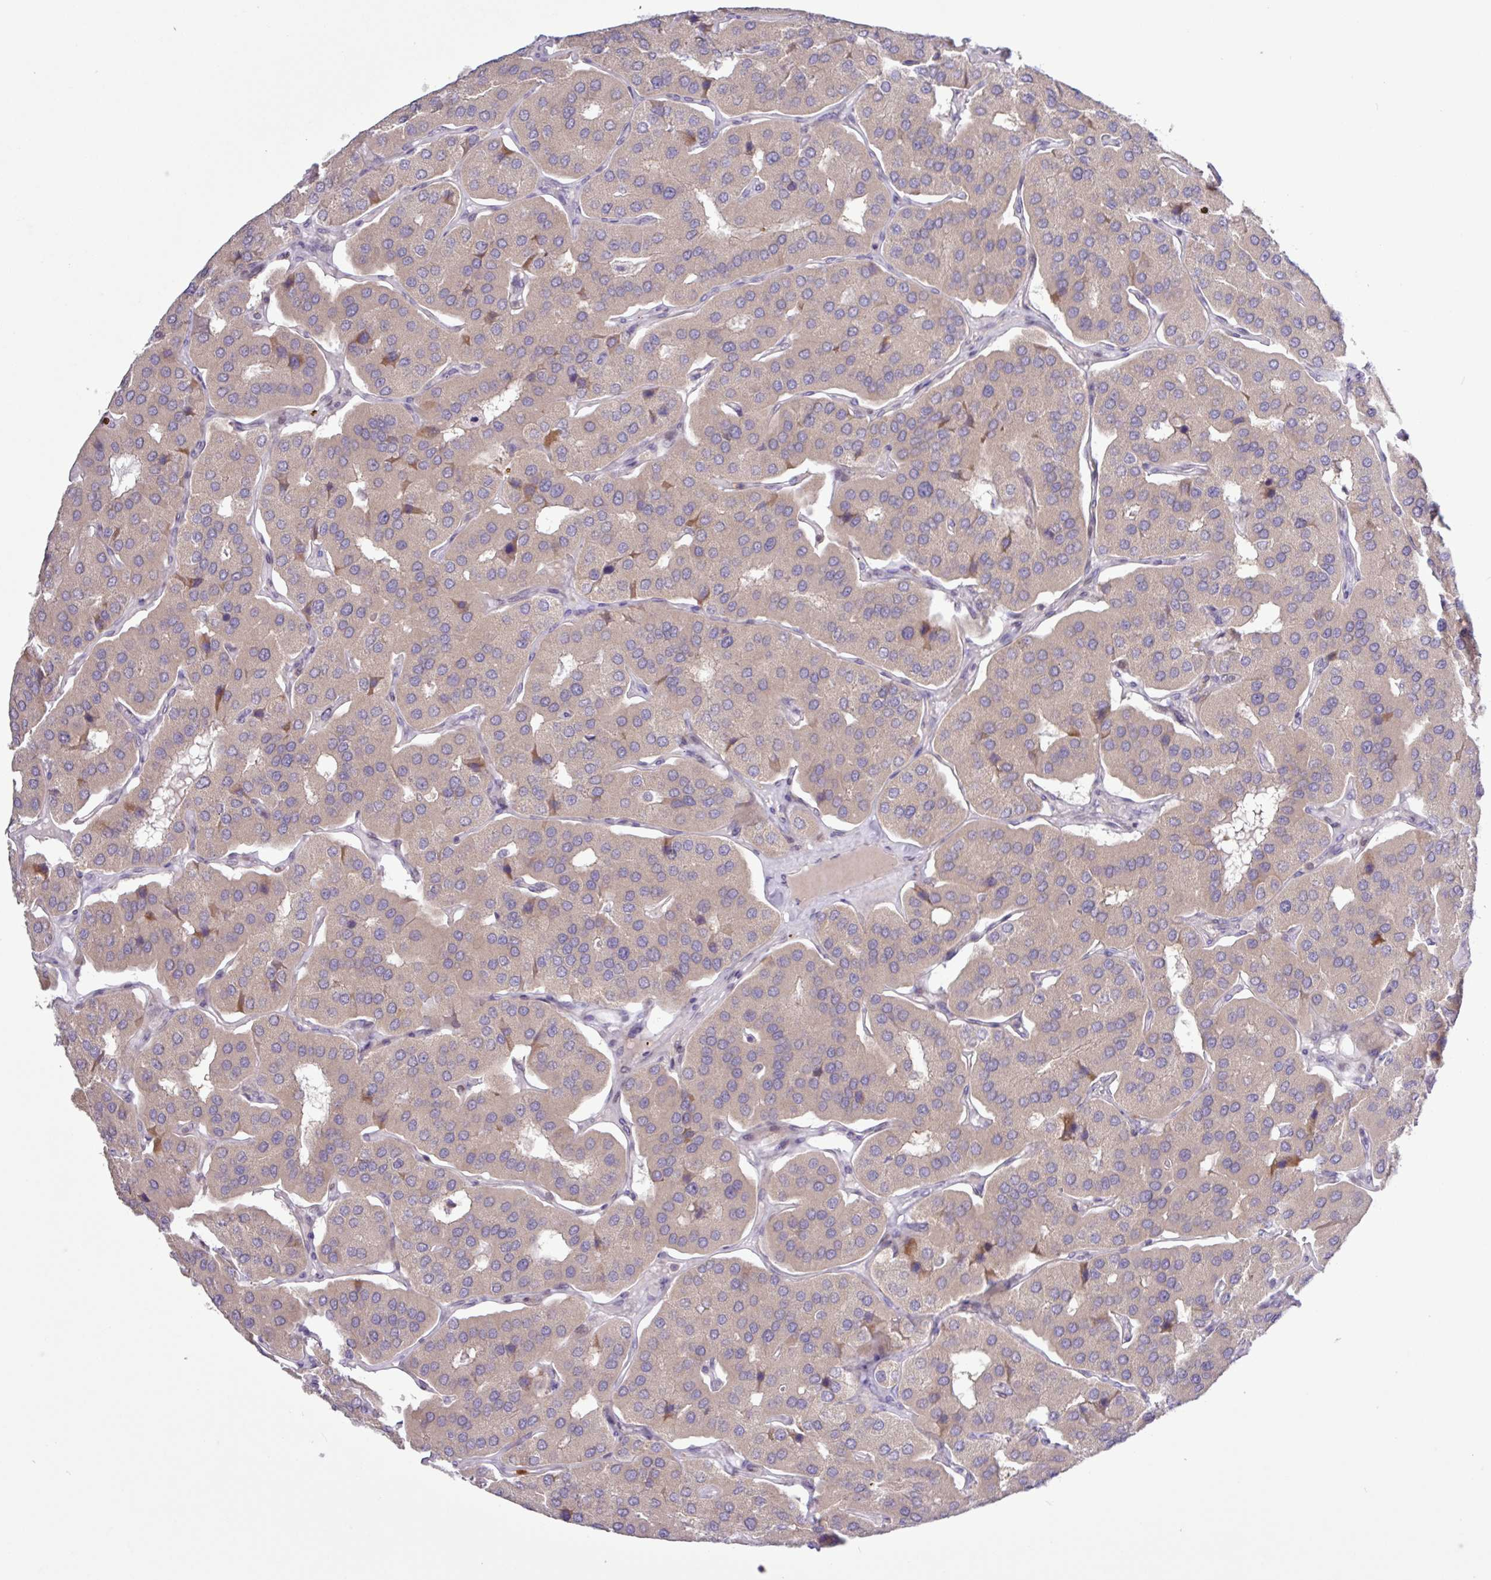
{"staining": {"intensity": "negative", "quantity": "none", "location": "none"}, "tissue": "parathyroid gland", "cell_type": "Glandular cells", "image_type": "normal", "snomed": [{"axis": "morphology", "description": "Normal tissue, NOS"}, {"axis": "morphology", "description": "Adenoma, NOS"}, {"axis": "topography", "description": "Parathyroid gland"}], "caption": "Histopathology image shows no significant protein staining in glandular cells of benign parathyroid gland. Brightfield microscopy of immunohistochemistry (IHC) stained with DAB (brown) and hematoxylin (blue), captured at high magnification.", "gene": "RTL3", "patient": {"sex": "female", "age": 86}}